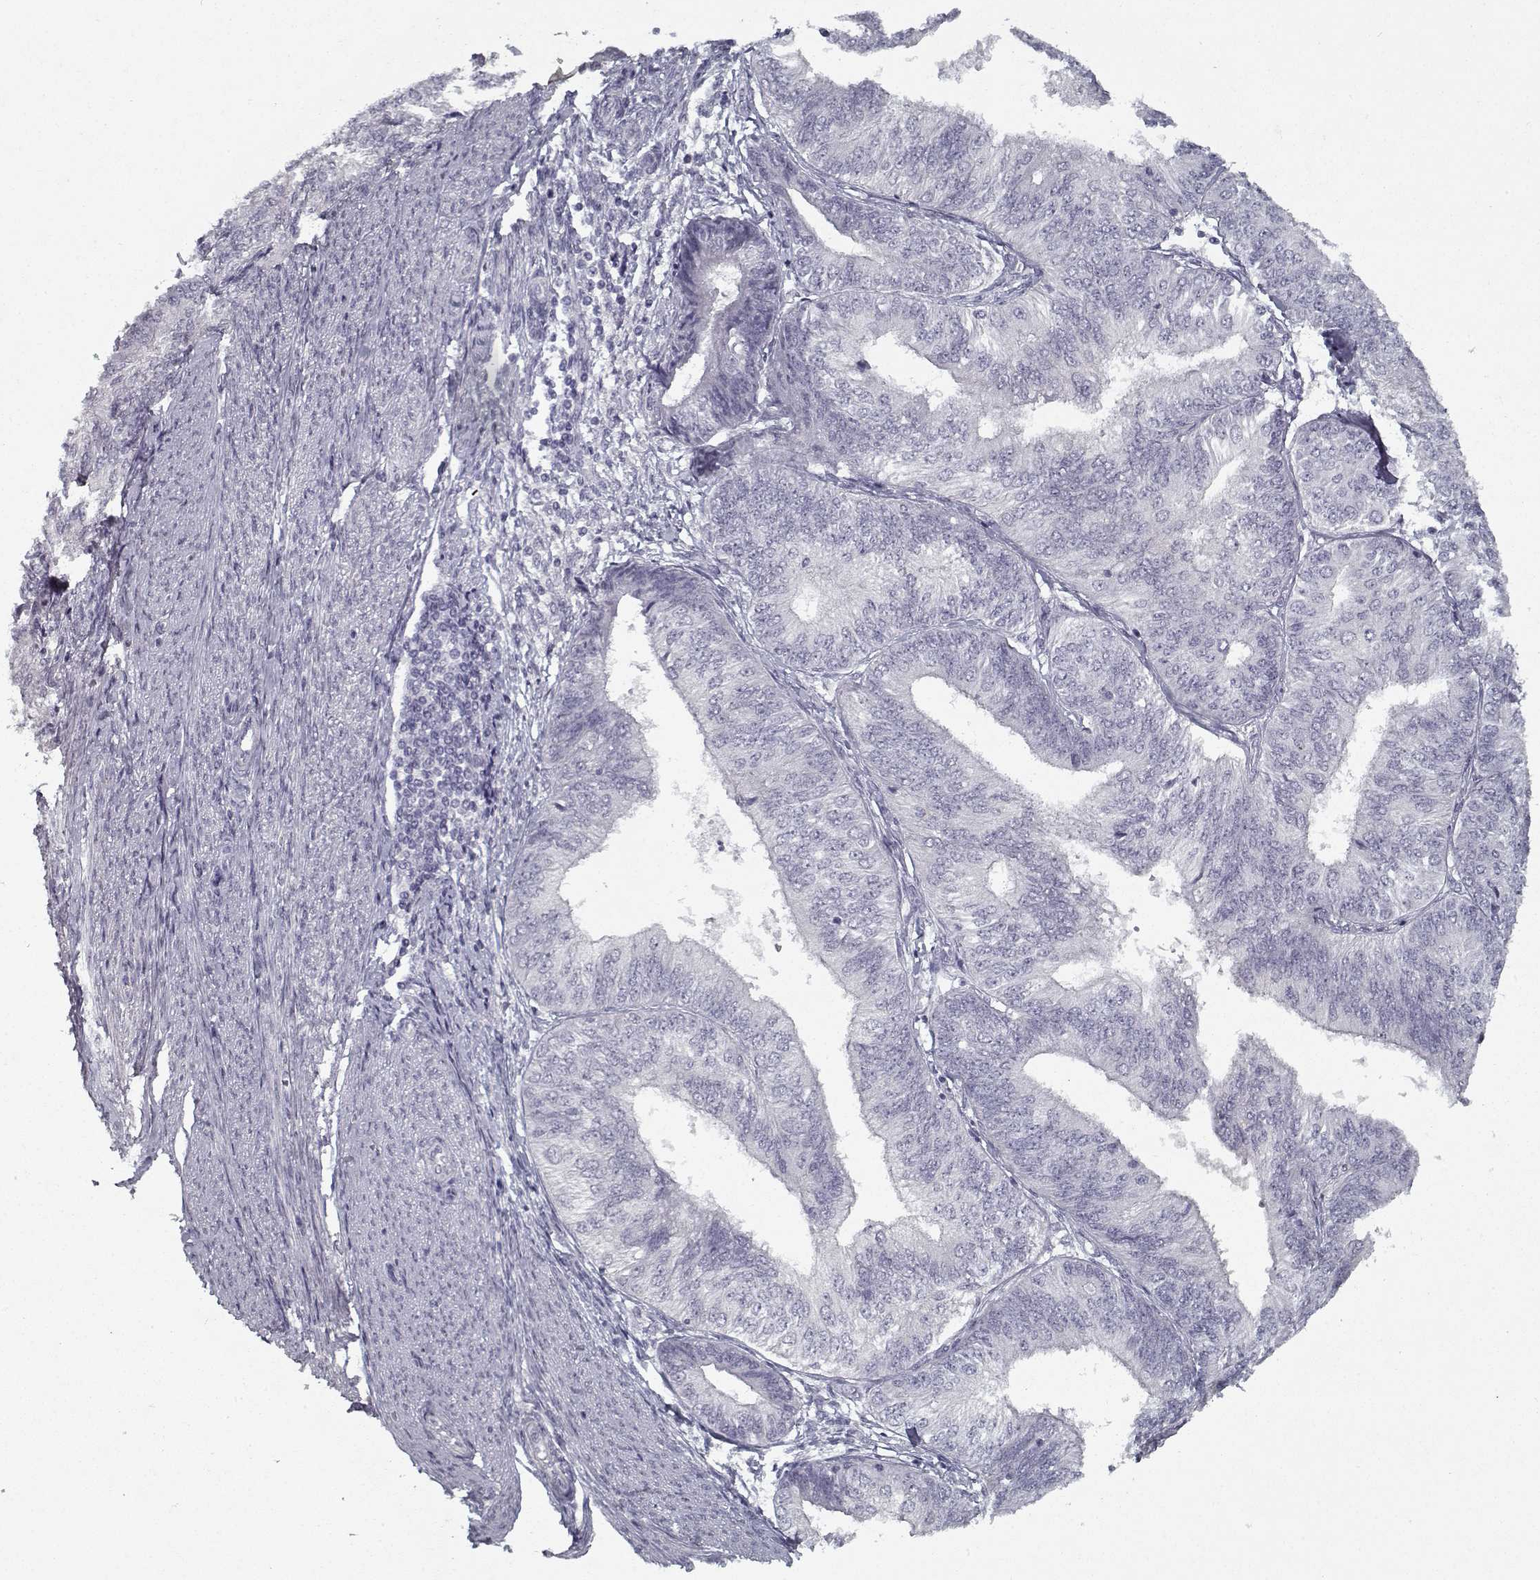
{"staining": {"intensity": "negative", "quantity": "none", "location": "none"}, "tissue": "endometrial cancer", "cell_type": "Tumor cells", "image_type": "cancer", "snomed": [{"axis": "morphology", "description": "Adenocarcinoma, NOS"}, {"axis": "topography", "description": "Endometrium"}], "caption": "This is an immunohistochemistry (IHC) photomicrograph of endometrial cancer. There is no positivity in tumor cells.", "gene": "GAD2", "patient": {"sex": "female", "age": 58}}